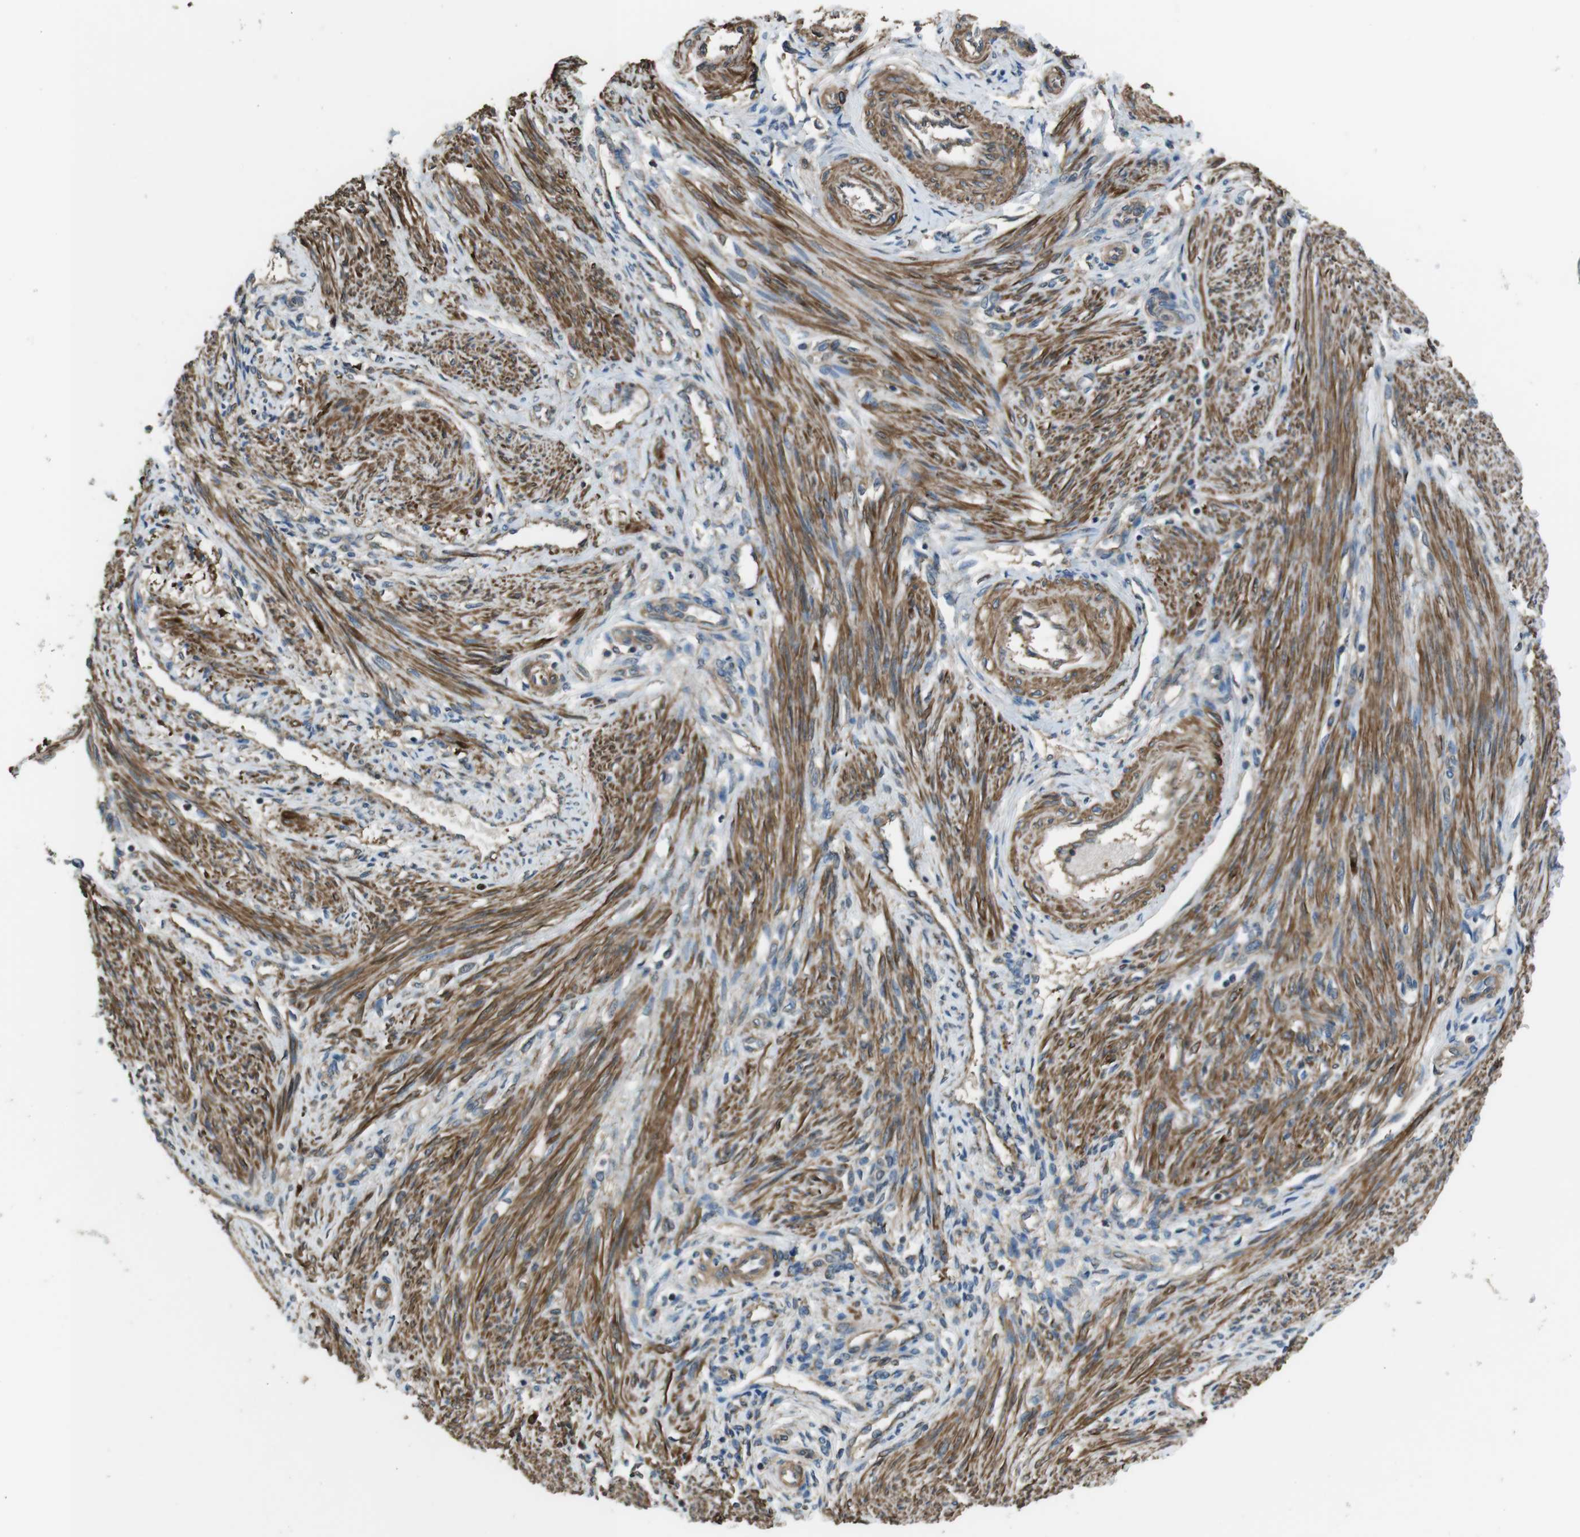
{"staining": {"intensity": "weak", "quantity": "25%-75%", "location": "cytoplasmic/membranous"}, "tissue": "endometrium", "cell_type": "Cells in endometrial stroma", "image_type": "normal", "snomed": [{"axis": "morphology", "description": "Normal tissue, NOS"}, {"axis": "topography", "description": "Endometrium"}], "caption": "Unremarkable endometrium reveals weak cytoplasmic/membranous expression in about 25%-75% of cells in endometrial stroma, visualized by immunohistochemistry. The staining was performed using DAB to visualize the protein expression in brown, while the nuclei were stained in blue with hematoxylin (Magnification: 20x).", "gene": "FUT2", "patient": {"sex": "female", "age": 42}}